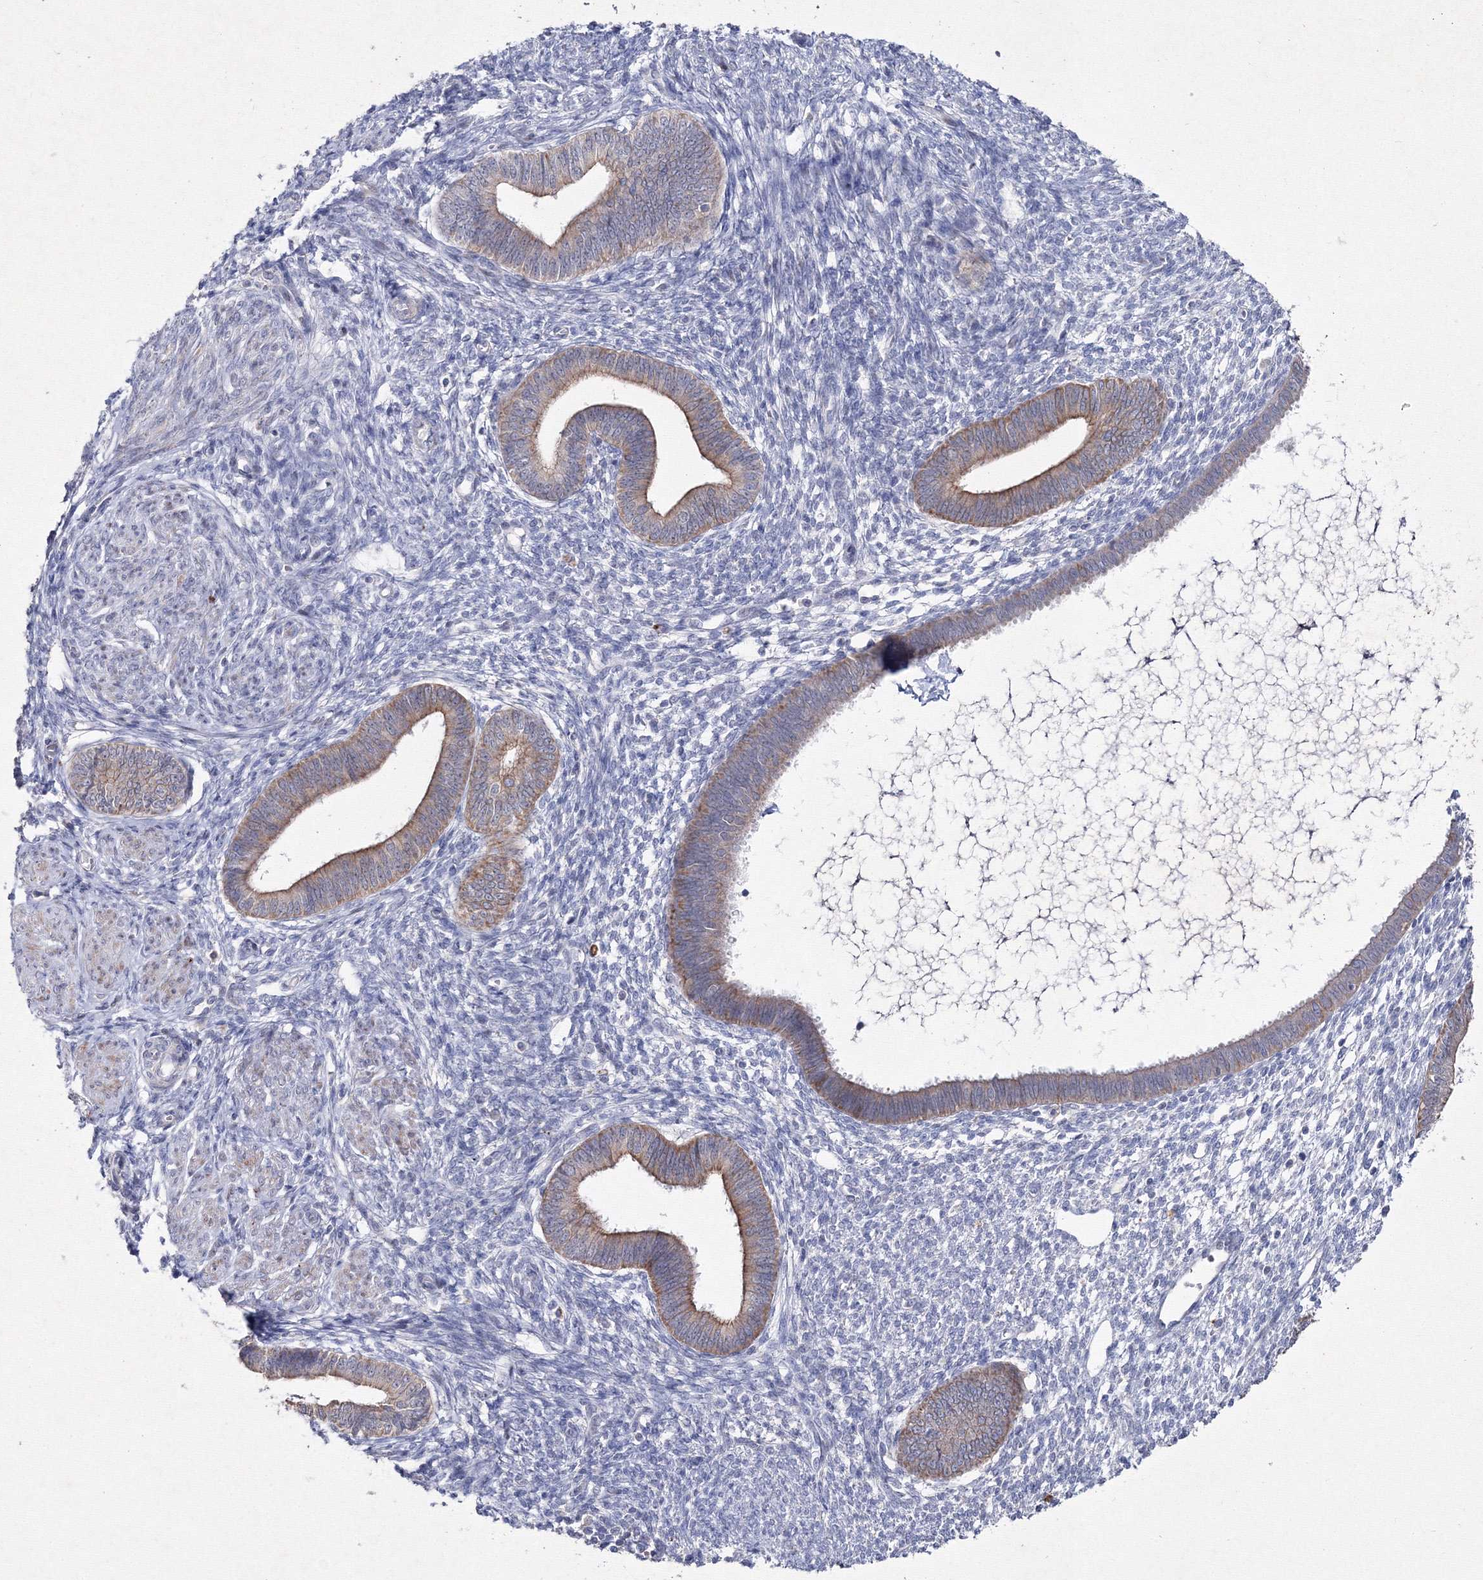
{"staining": {"intensity": "negative", "quantity": "none", "location": "none"}, "tissue": "endometrium", "cell_type": "Cells in endometrial stroma", "image_type": "normal", "snomed": [{"axis": "morphology", "description": "Normal tissue, NOS"}, {"axis": "topography", "description": "Endometrium"}], "caption": "IHC micrograph of unremarkable endometrium: endometrium stained with DAB displays no significant protein positivity in cells in endometrial stroma.", "gene": "SMIM29", "patient": {"sex": "female", "age": 46}}